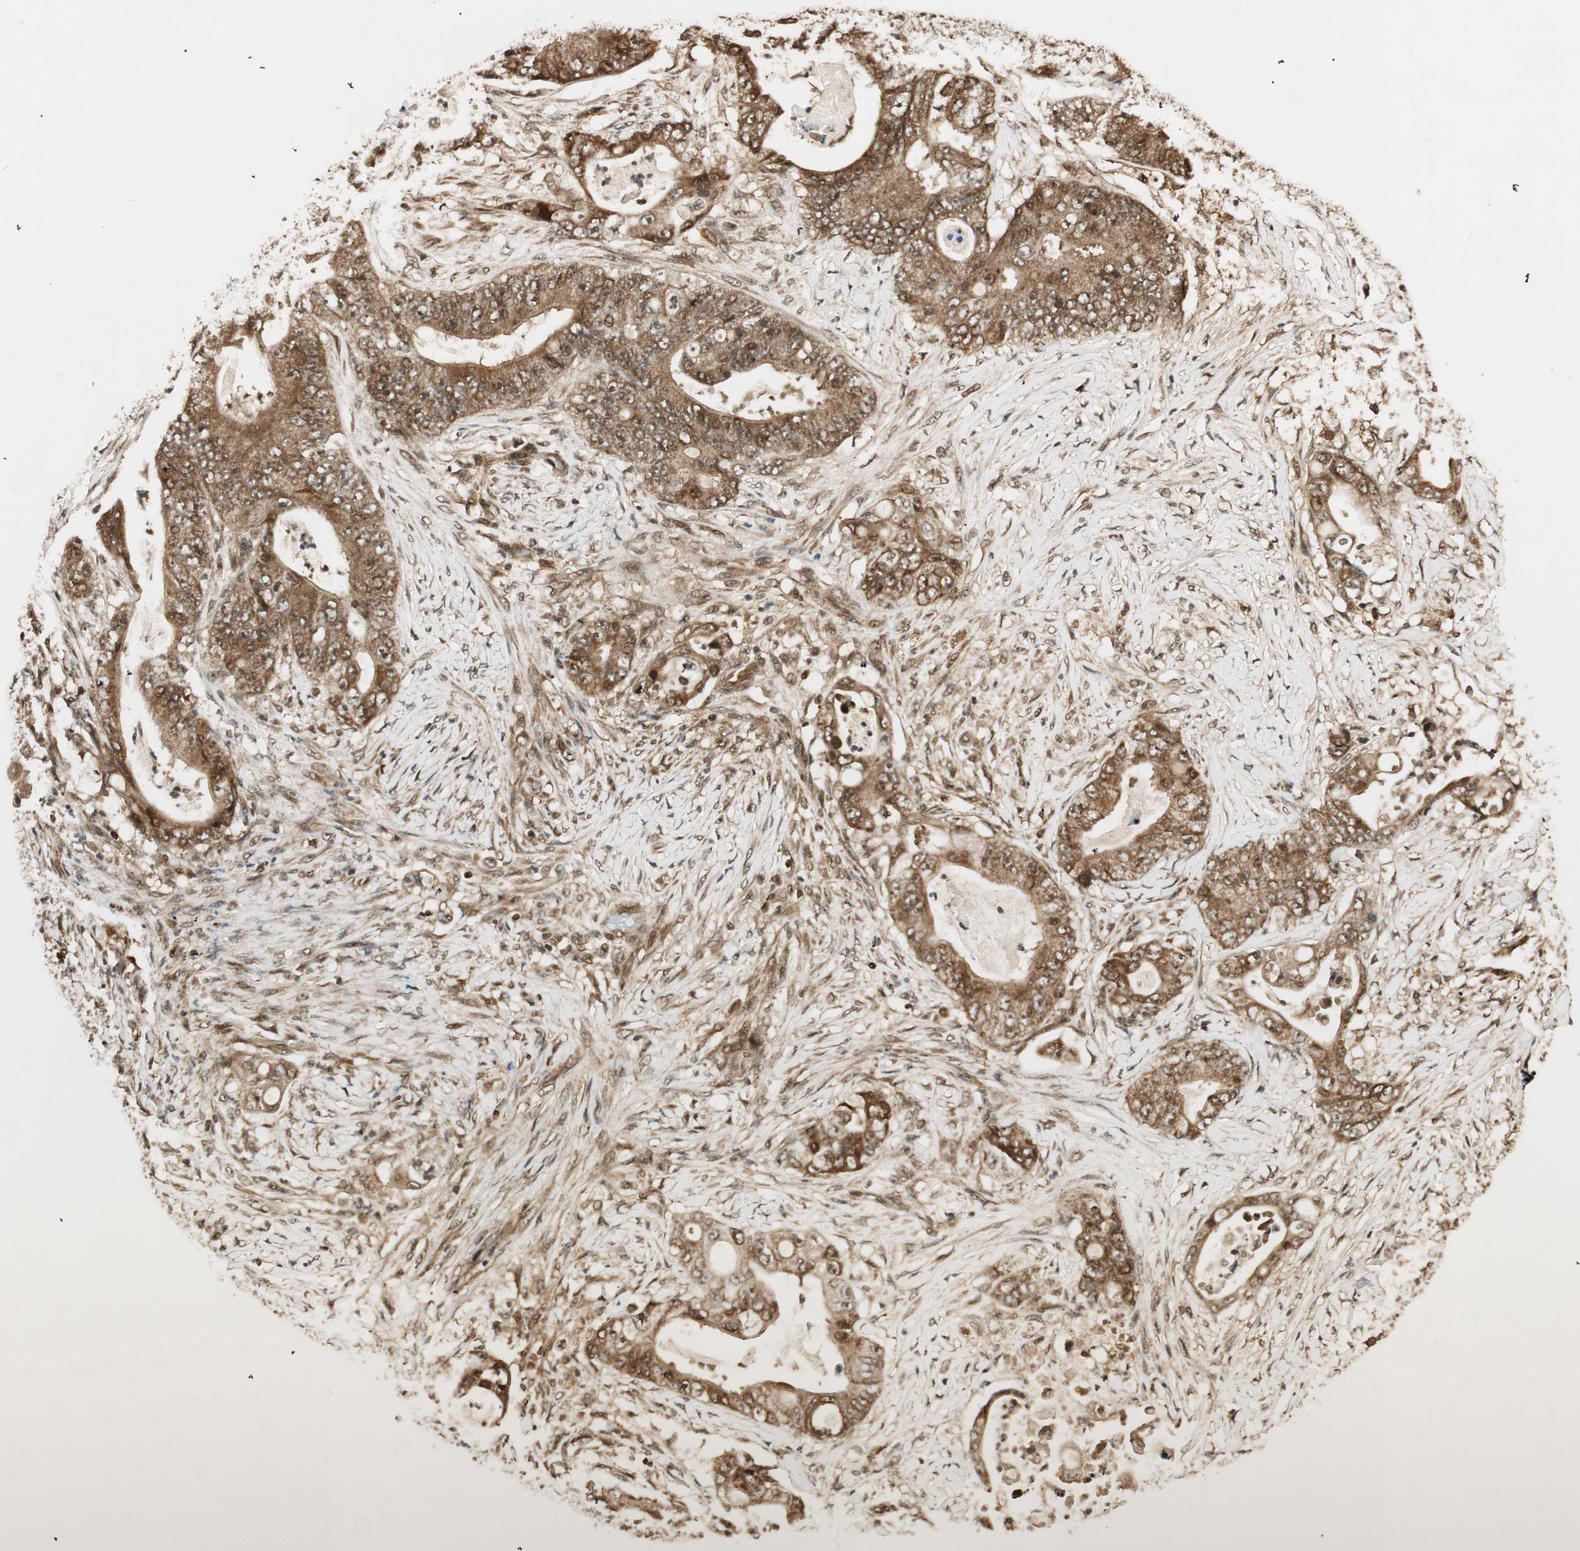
{"staining": {"intensity": "moderate", "quantity": ">75%", "location": "cytoplasmic/membranous,nuclear"}, "tissue": "stomach cancer", "cell_type": "Tumor cells", "image_type": "cancer", "snomed": [{"axis": "morphology", "description": "Adenocarcinoma, NOS"}, {"axis": "topography", "description": "Stomach"}], "caption": "Brown immunohistochemical staining in stomach cancer (adenocarcinoma) shows moderate cytoplasmic/membranous and nuclear positivity in approximately >75% of tumor cells. (Stains: DAB (3,3'-diaminobenzidine) in brown, nuclei in blue, Microscopy: brightfield microscopy at high magnification).", "gene": "RPA3", "patient": {"sex": "female", "age": 73}}